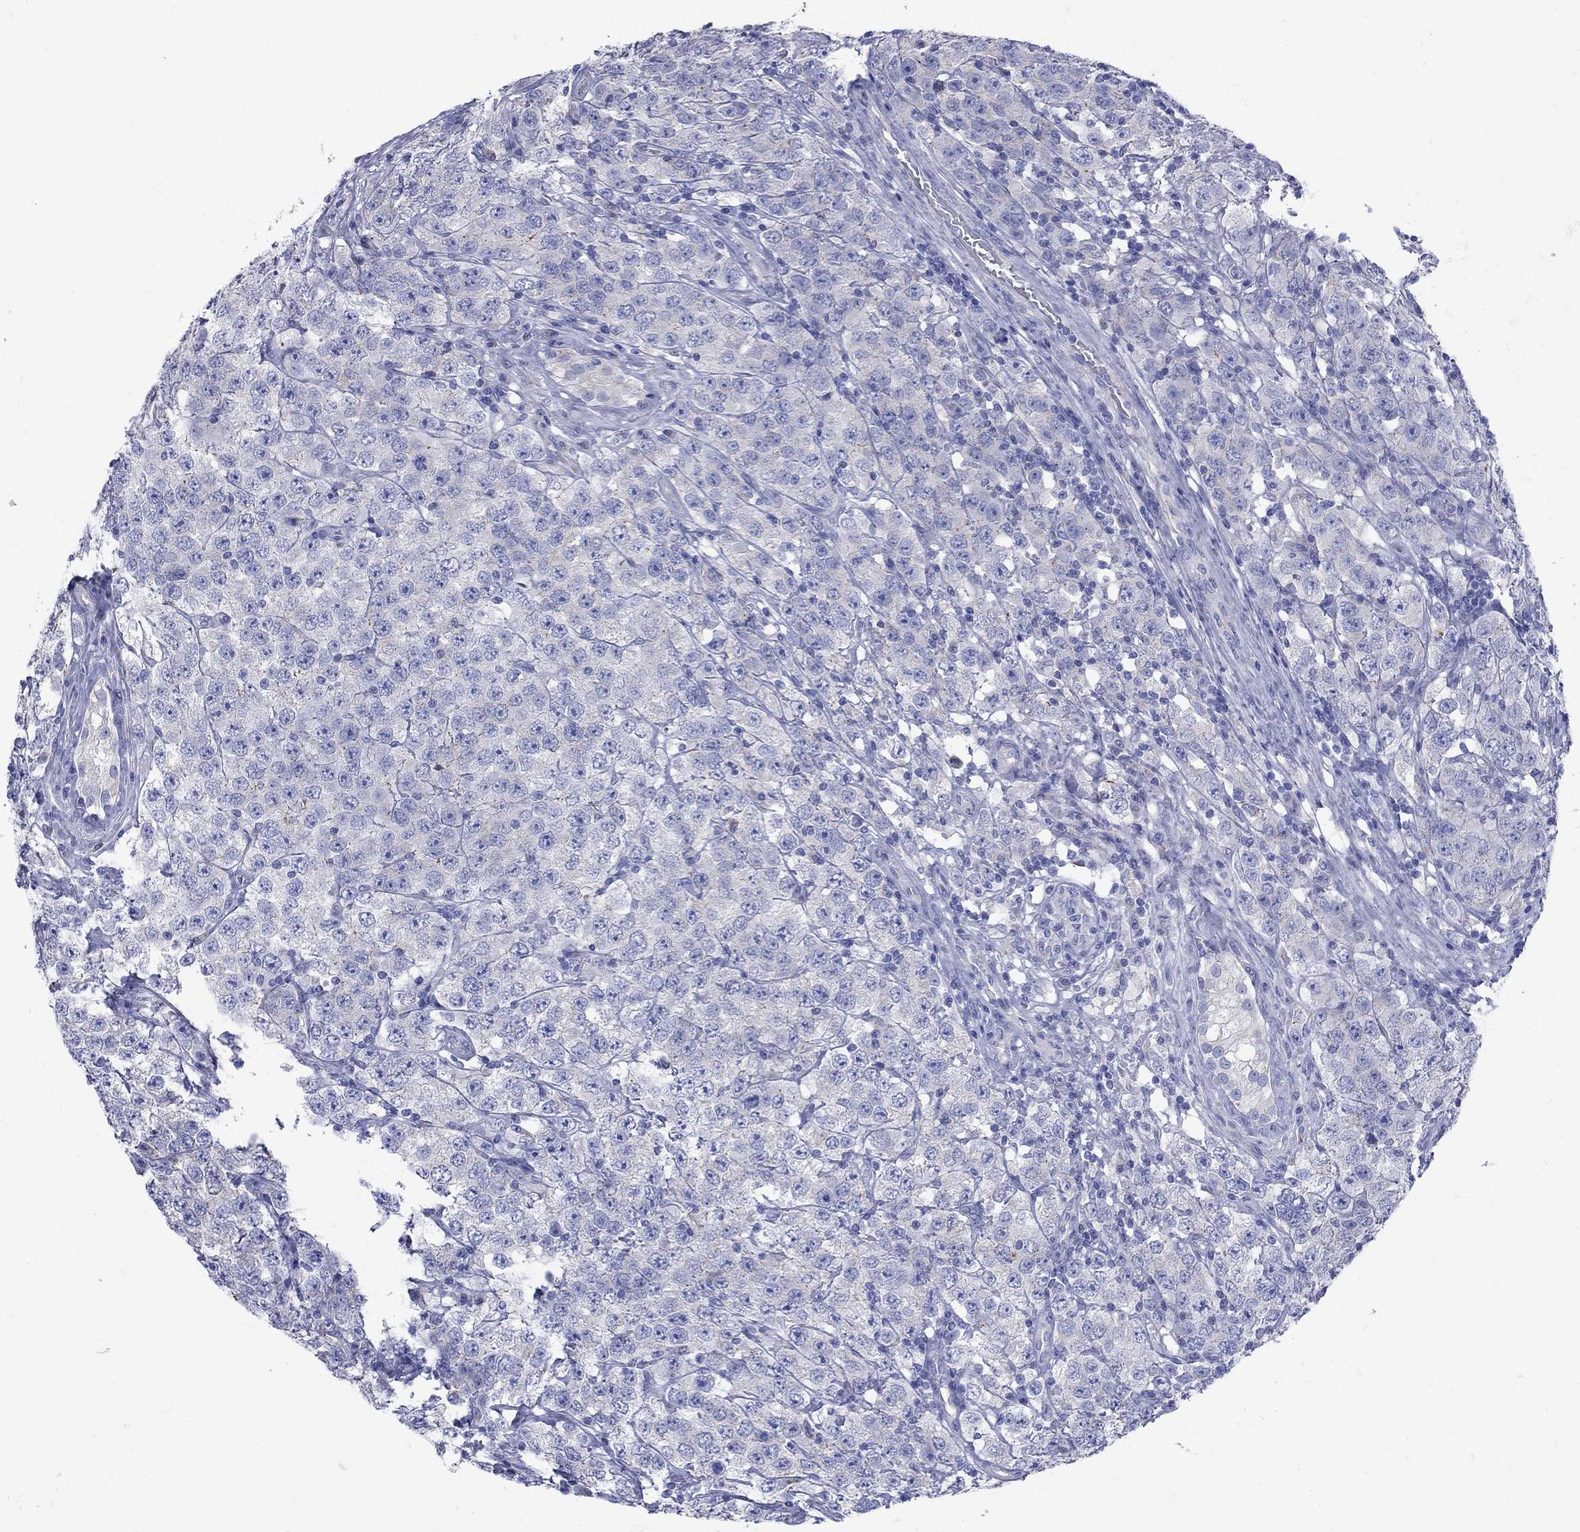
{"staining": {"intensity": "negative", "quantity": "none", "location": "none"}, "tissue": "testis cancer", "cell_type": "Tumor cells", "image_type": "cancer", "snomed": [{"axis": "morphology", "description": "Seminoma, NOS"}, {"axis": "topography", "description": "Testis"}], "caption": "Photomicrograph shows no significant protein positivity in tumor cells of testis cancer (seminoma).", "gene": "PDZD3", "patient": {"sex": "male", "age": 52}}